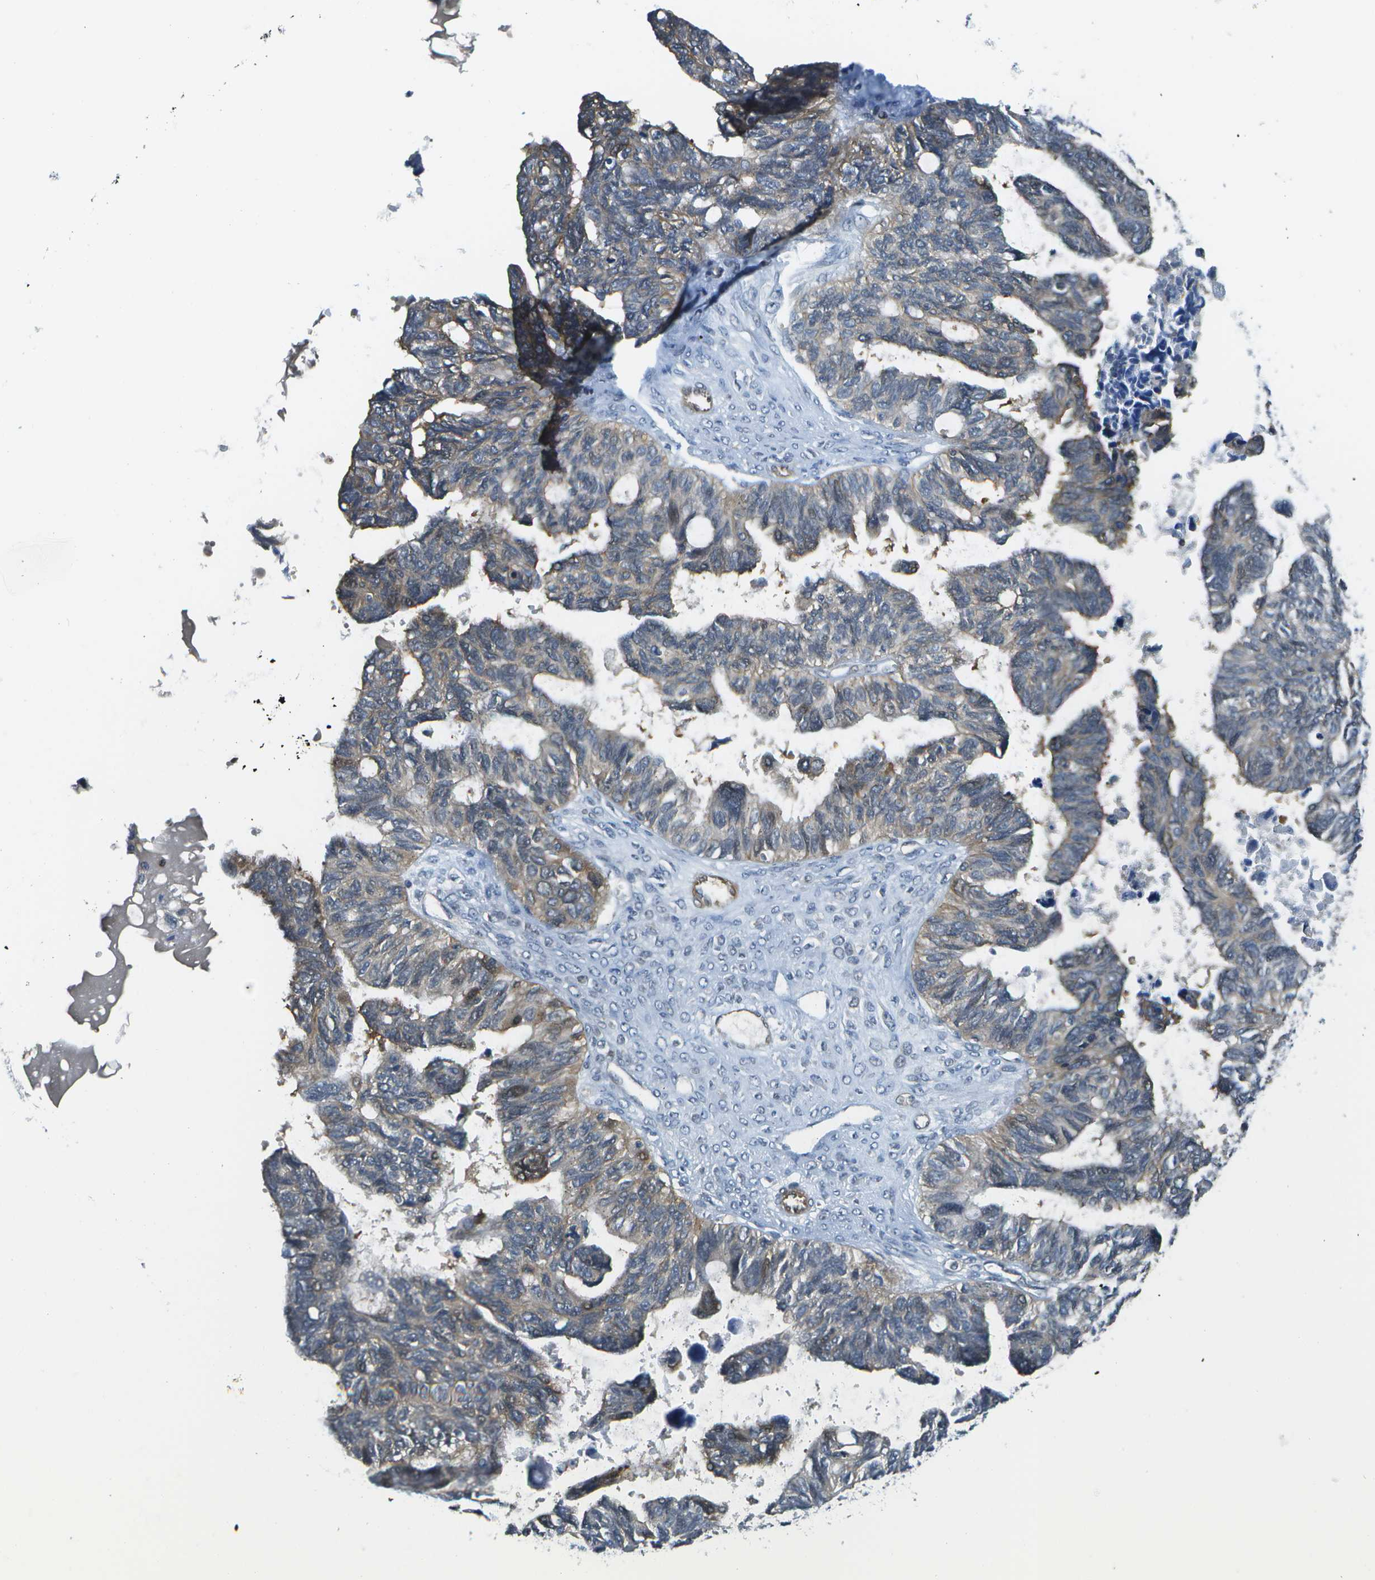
{"staining": {"intensity": "weak", "quantity": "25%-75%", "location": "cytoplasmic/membranous"}, "tissue": "ovarian cancer", "cell_type": "Tumor cells", "image_type": "cancer", "snomed": [{"axis": "morphology", "description": "Cystadenocarcinoma, serous, NOS"}, {"axis": "topography", "description": "Ovary"}], "caption": "Immunohistochemistry photomicrograph of human serous cystadenocarcinoma (ovarian) stained for a protein (brown), which exhibits low levels of weak cytoplasmic/membranous staining in about 25%-75% of tumor cells.", "gene": "KIAA0040", "patient": {"sex": "female", "age": 79}}